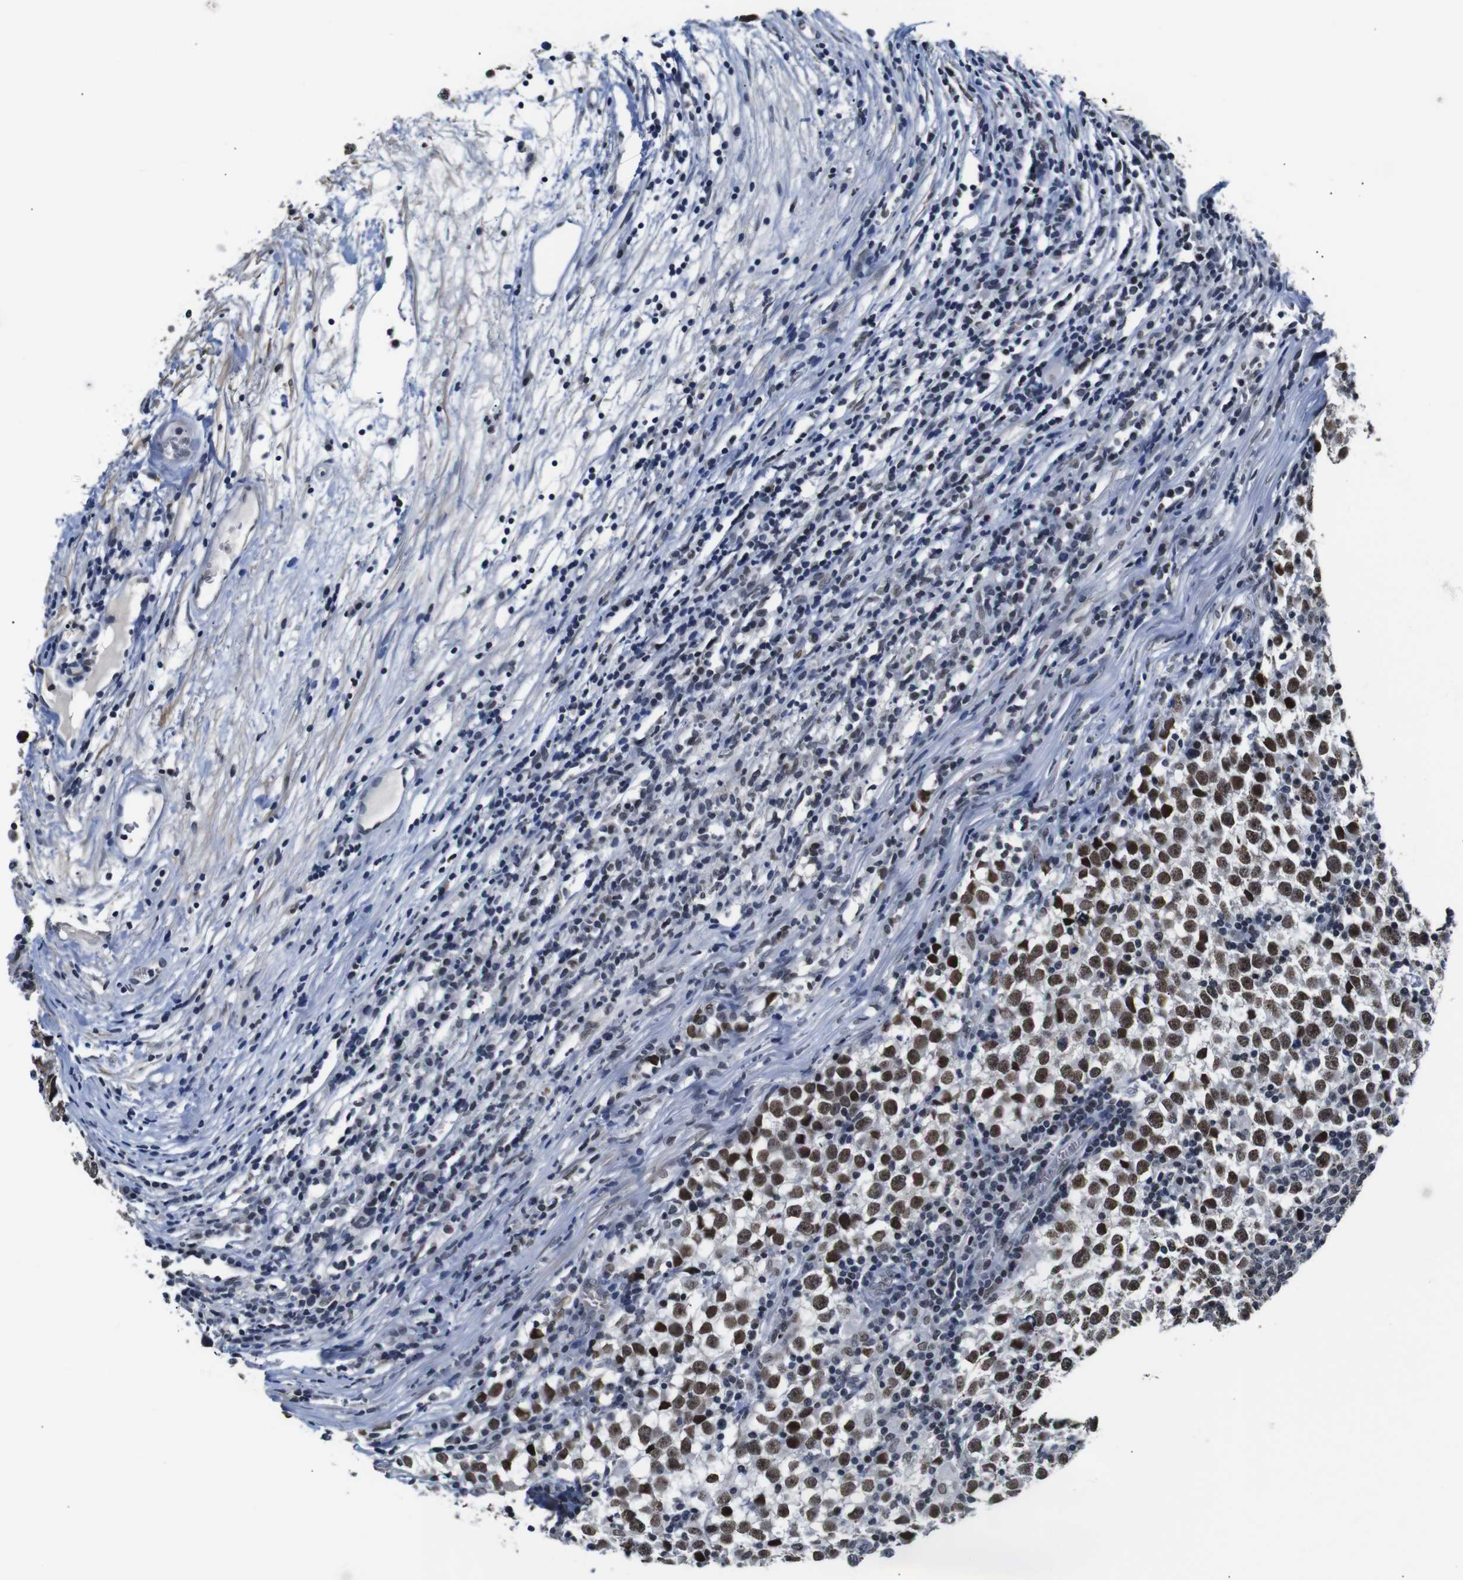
{"staining": {"intensity": "moderate", "quantity": ">75%", "location": "nuclear"}, "tissue": "testis cancer", "cell_type": "Tumor cells", "image_type": "cancer", "snomed": [{"axis": "morphology", "description": "Seminoma, NOS"}, {"axis": "topography", "description": "Testis"}], "caption": "IHC (DAB) staining of testis cancer (seminoma) displays moderate nuclear protein expression in about >75% of tumor cells.", "gene": "ILDR2", "patient": {"sex": "male", "age": 65}}